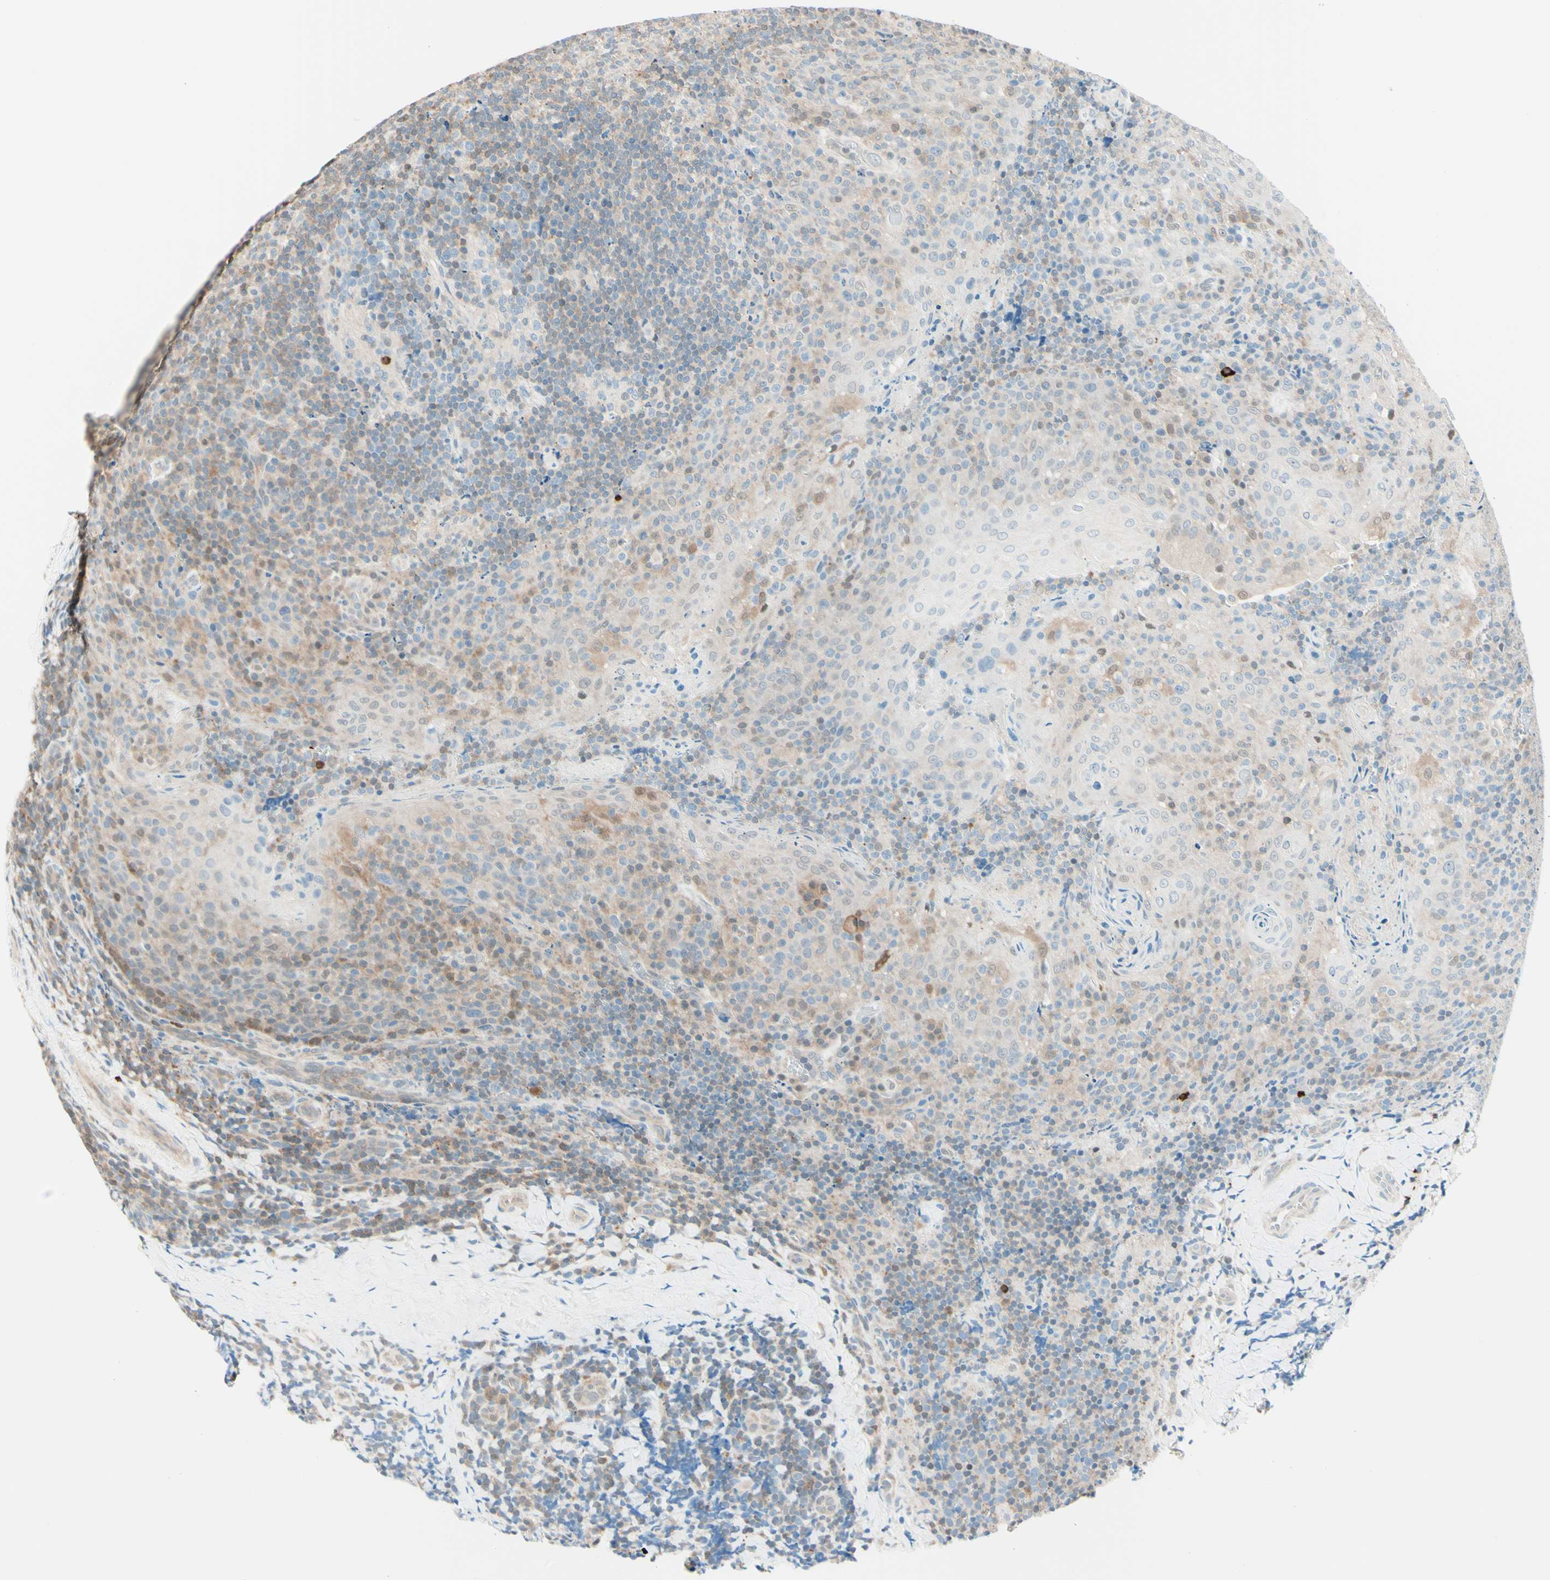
{"staining": {"intensity": "weak", "quantity": "<25%", "location": "cytoplasmic/membranous"}, "tissue": "tonsil", "cell_type": "Germinal center cells", "image_type": "normal", "snomed": [{"axis": "morphology", "description": "Normal tissue, NOS"}, {"axis": "topography", "description": "Tonsil"}], "caption": "Histopathology image shows no significant protein staining in germinal center cells of benign tonsil. (Brightfield microscopy of DAB IHC at high magnification).", "gene": "UPK3B", "patient": {"sex": "male", "age": 17}}